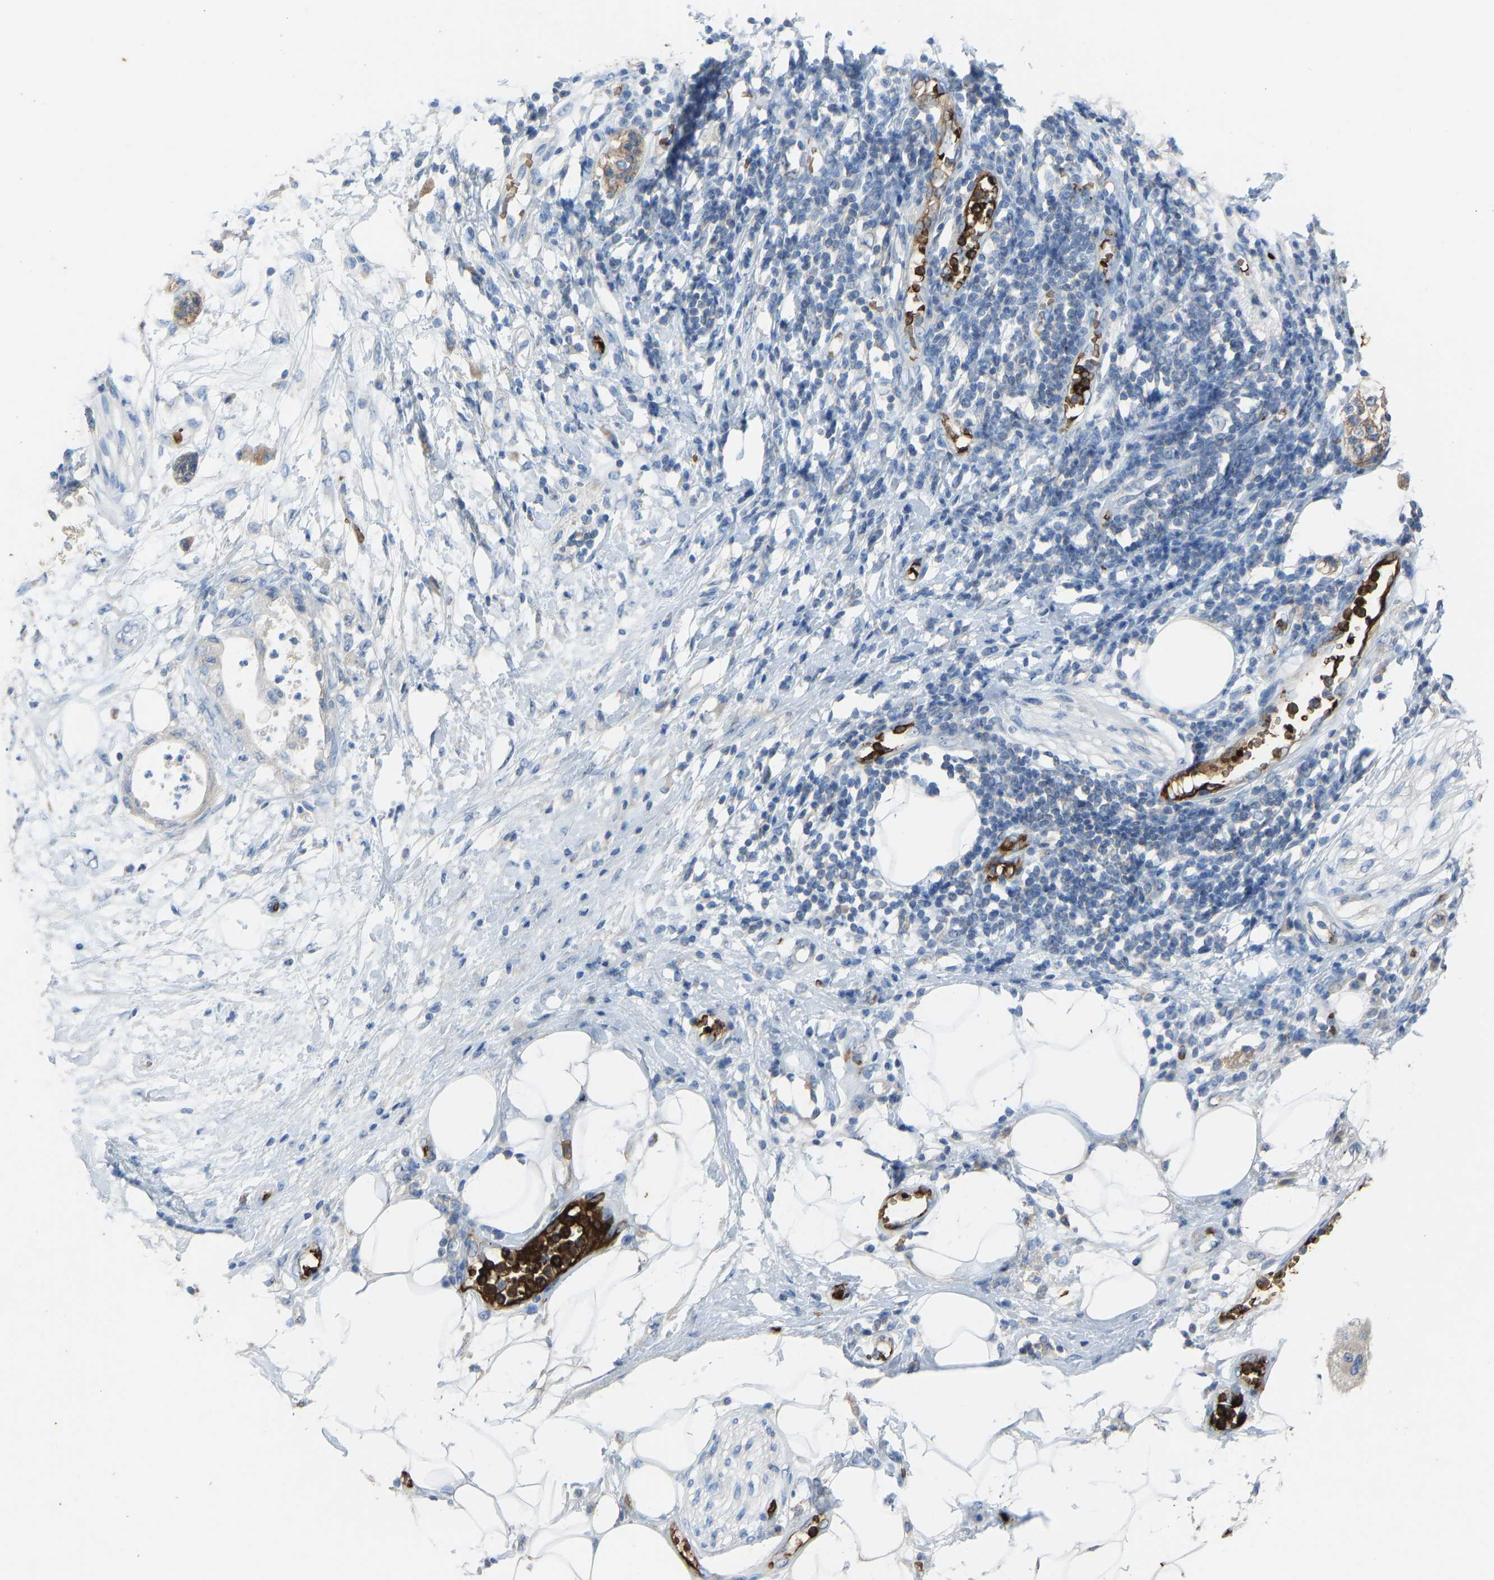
{"staining": {"intensity": "negative", "quantity": "none", "location": "none"}, "tissue": "adipose tissue", "cell_type": "Adipocytes", "image_type": "normal", "snomed": [{"axis": "morphology", "description": "Normal tissue, NOS"}, {"axis": "morphology", "description": "Adenocarcinoma, NOS"}, {"axis": "topography", "description": "Duodenum"}, {"axis": "topography", "description": "Peripheral nerve tissue"}], "caption": "Image shows no significant protein positivity in adipocytes of normal adipose tissue. (DAB (3,3'-diaminobenzidine) immunohistochemistry (IHC) with hematoxylin counter stain).", "gene": "PIGS", "patient": {"sex": "female", "age": 60}}